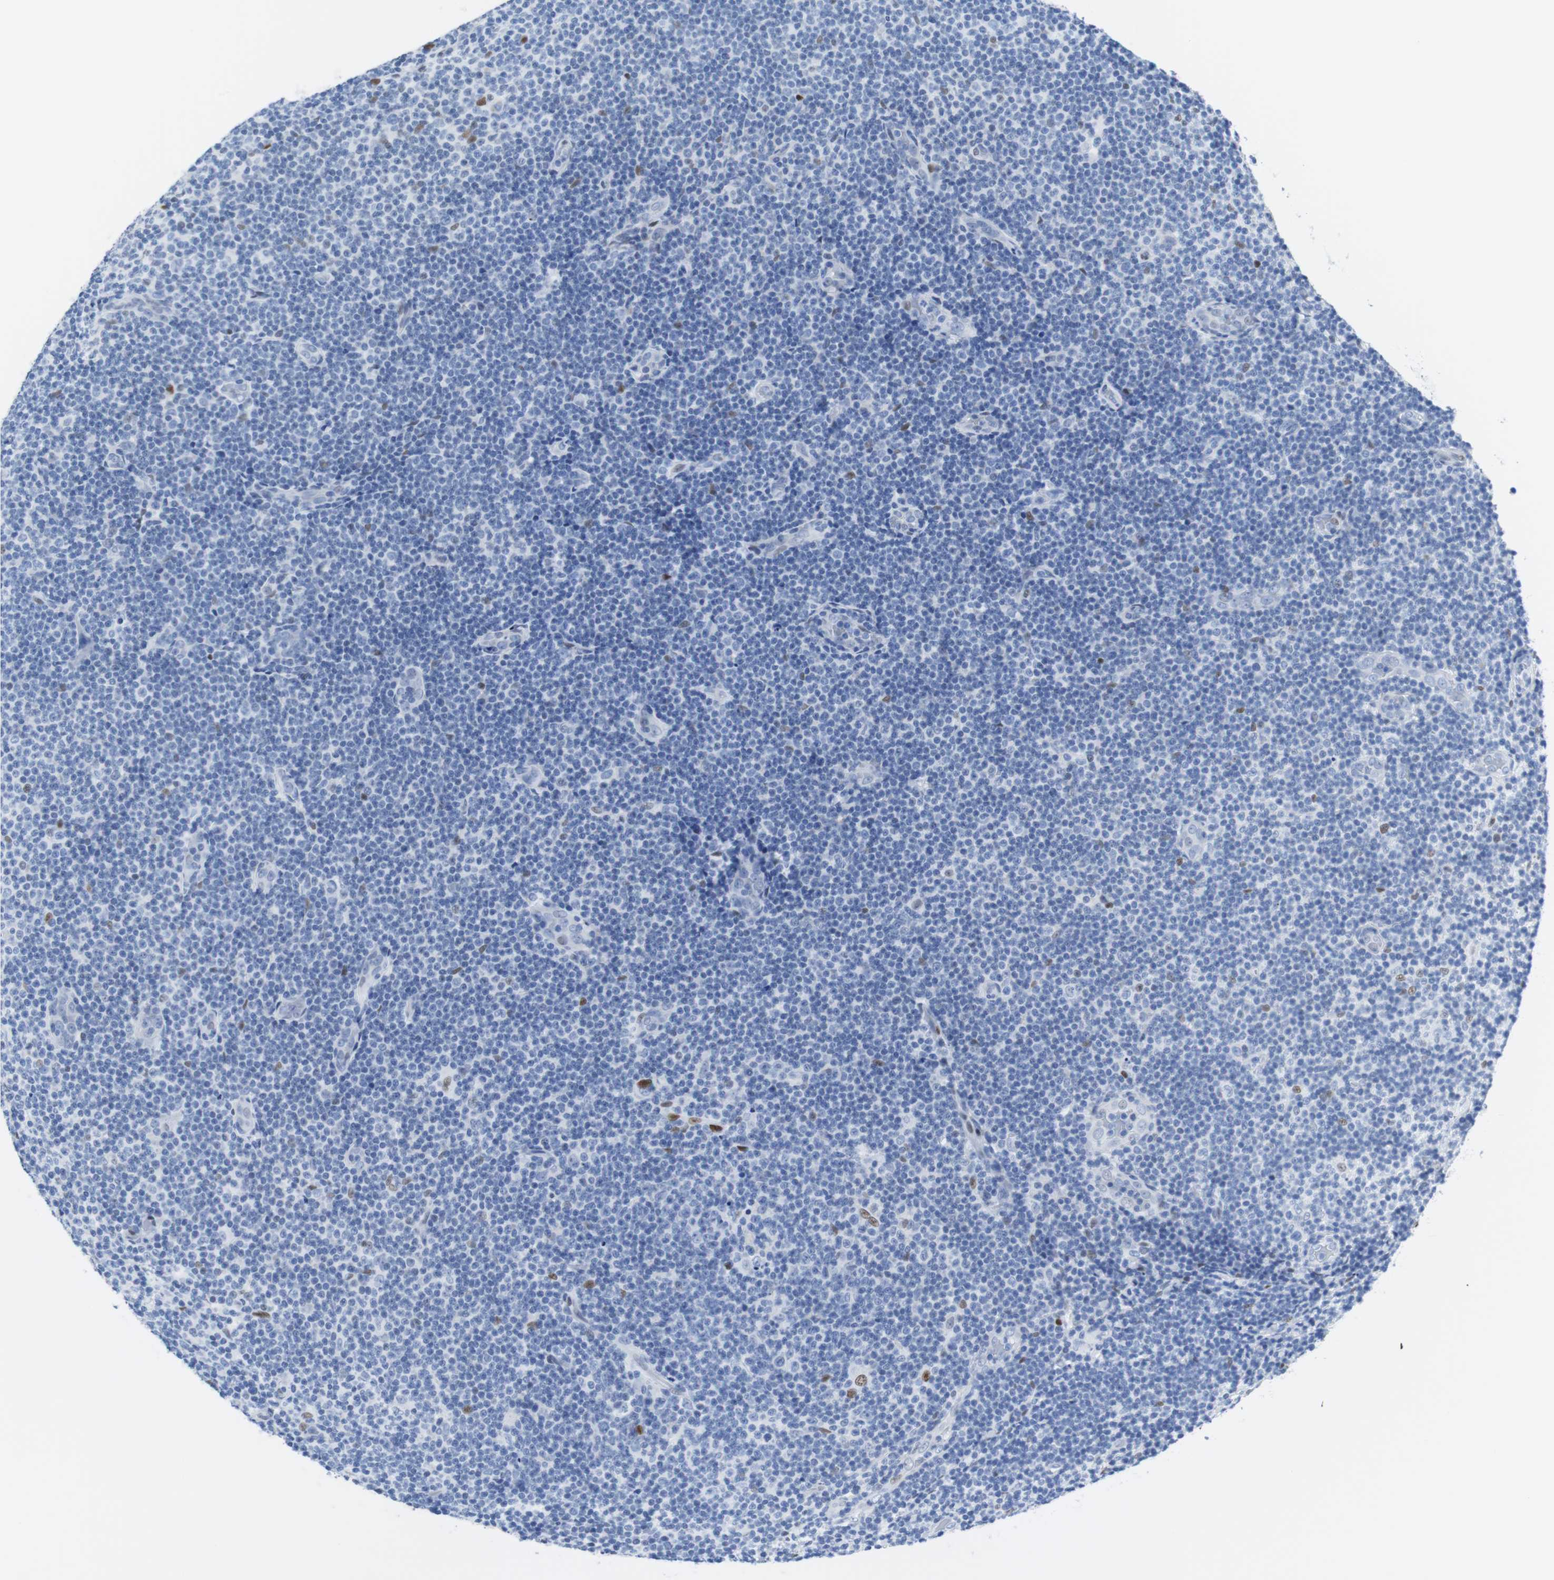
{"staining": {"intensity": "negative", "quantity": "none", "location": "none"}, "tissue": "lymphoma", "cell_type": "Tumor cells", "image_type": "cancer", "snomed": [{"axis": "morphology", "description": "Malignant lymphoma, non-Hodgkin's type, Low grade"}, {"axis": "topography", "description": "Lymph node"}], "caption": "Immunohistochemistry histopathology image of neoplastic tissue: lymphoma stained with DAB shows no significant protein positivity in tumor cells.", "gene": "JUN", "patient": {"sex": "male", "age": 83}}